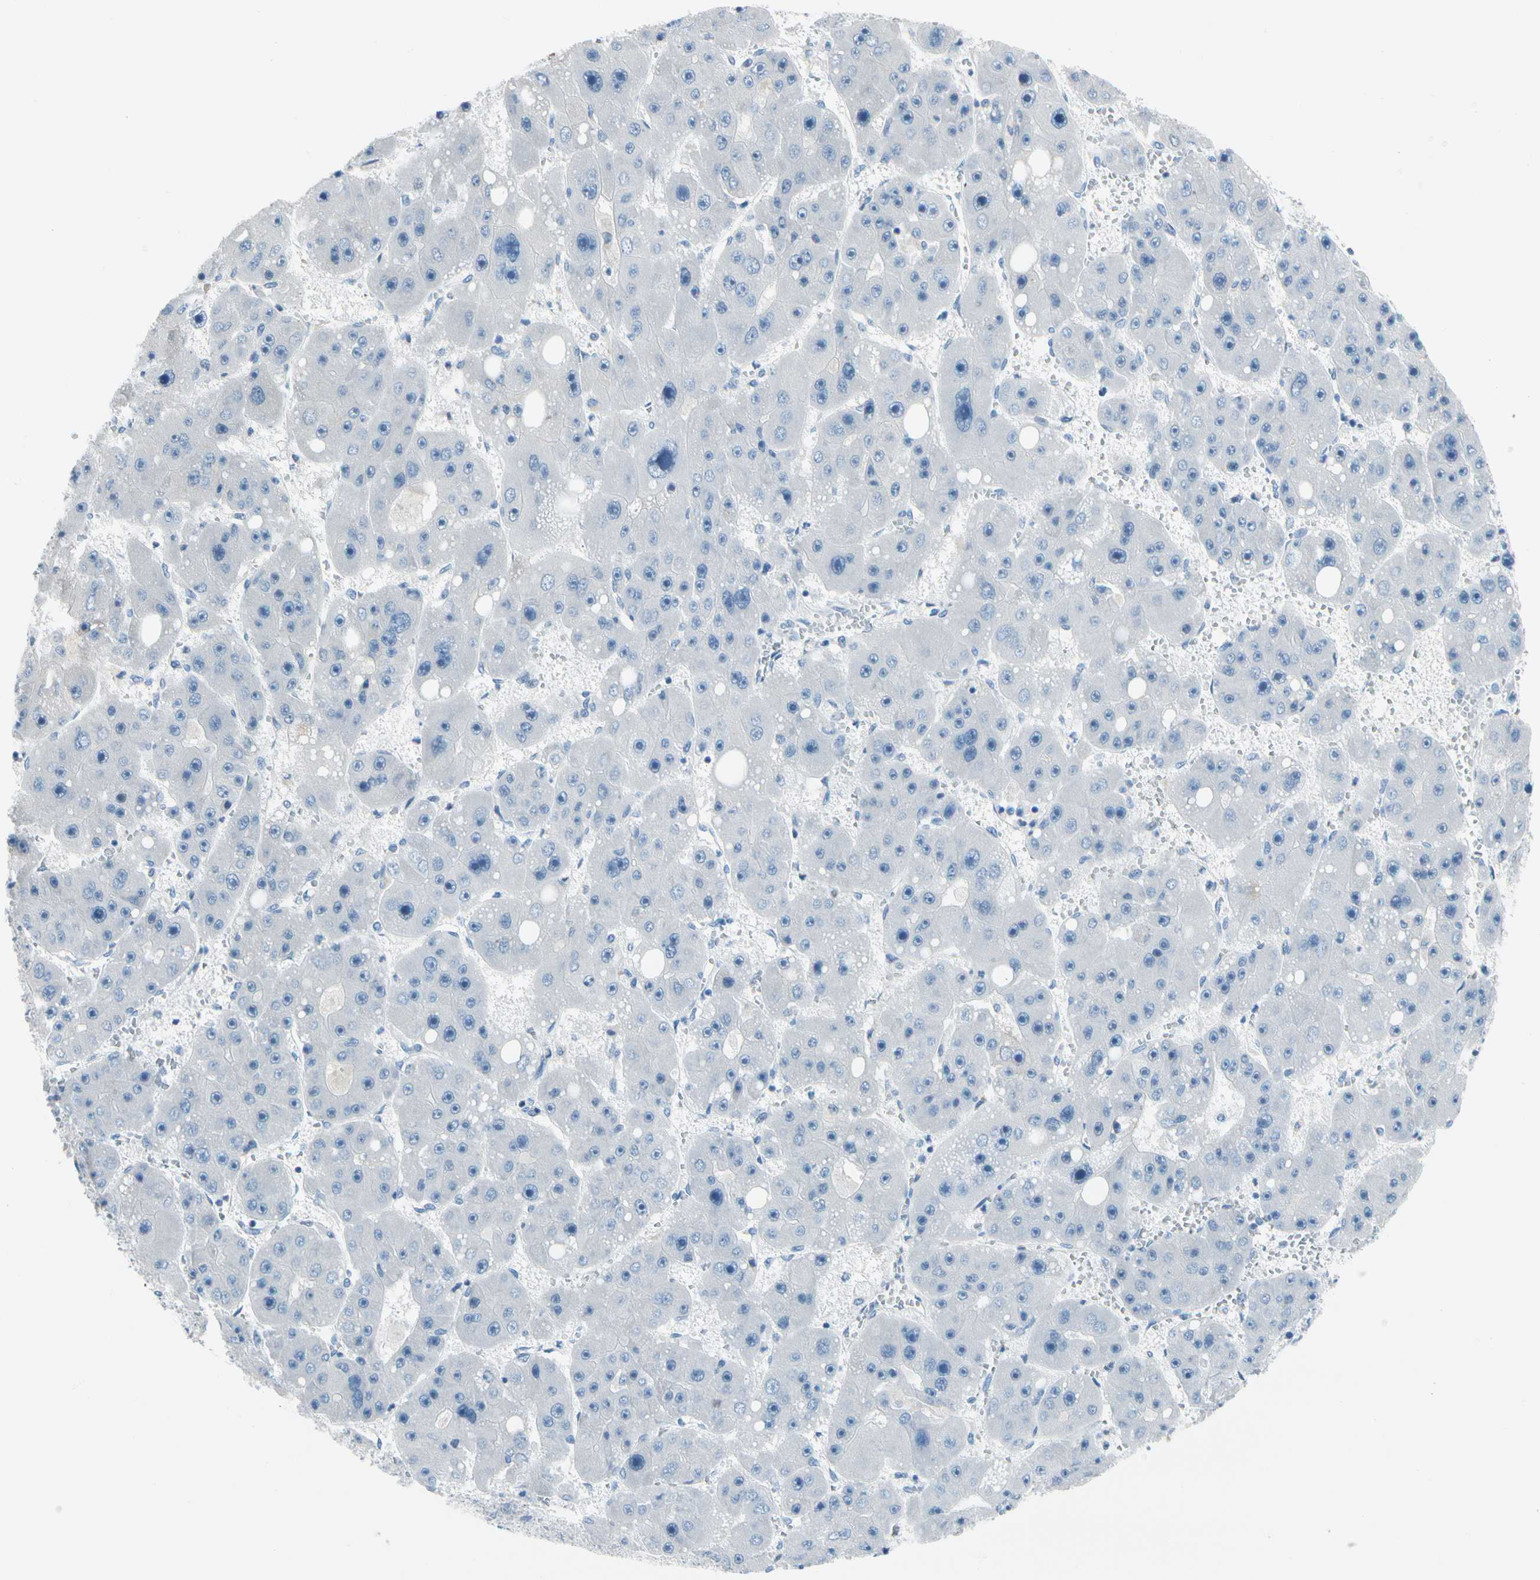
{"staining": {"intensity": "negative", "quantity": "none", "location": "none"}, "tissue": "liver cancer", "cell_type": "Tumor cells", "image_type": "cancer", "snomed": [{"axis": "morphology", "description": "Carcinoma, Hepatocellular, NOS"}, {"axis": "topography", "description": "Liver"}], "caption": "IHC histopathology image of neoplastic tissue: liver cancer (hepatocellular carcinoma) stained with DAB (3,3'-diaminobenzidine) shows no significant protein staining in tumor cells.", "gene": "STK40", "patient": {"sex": "female", "age": 61}}